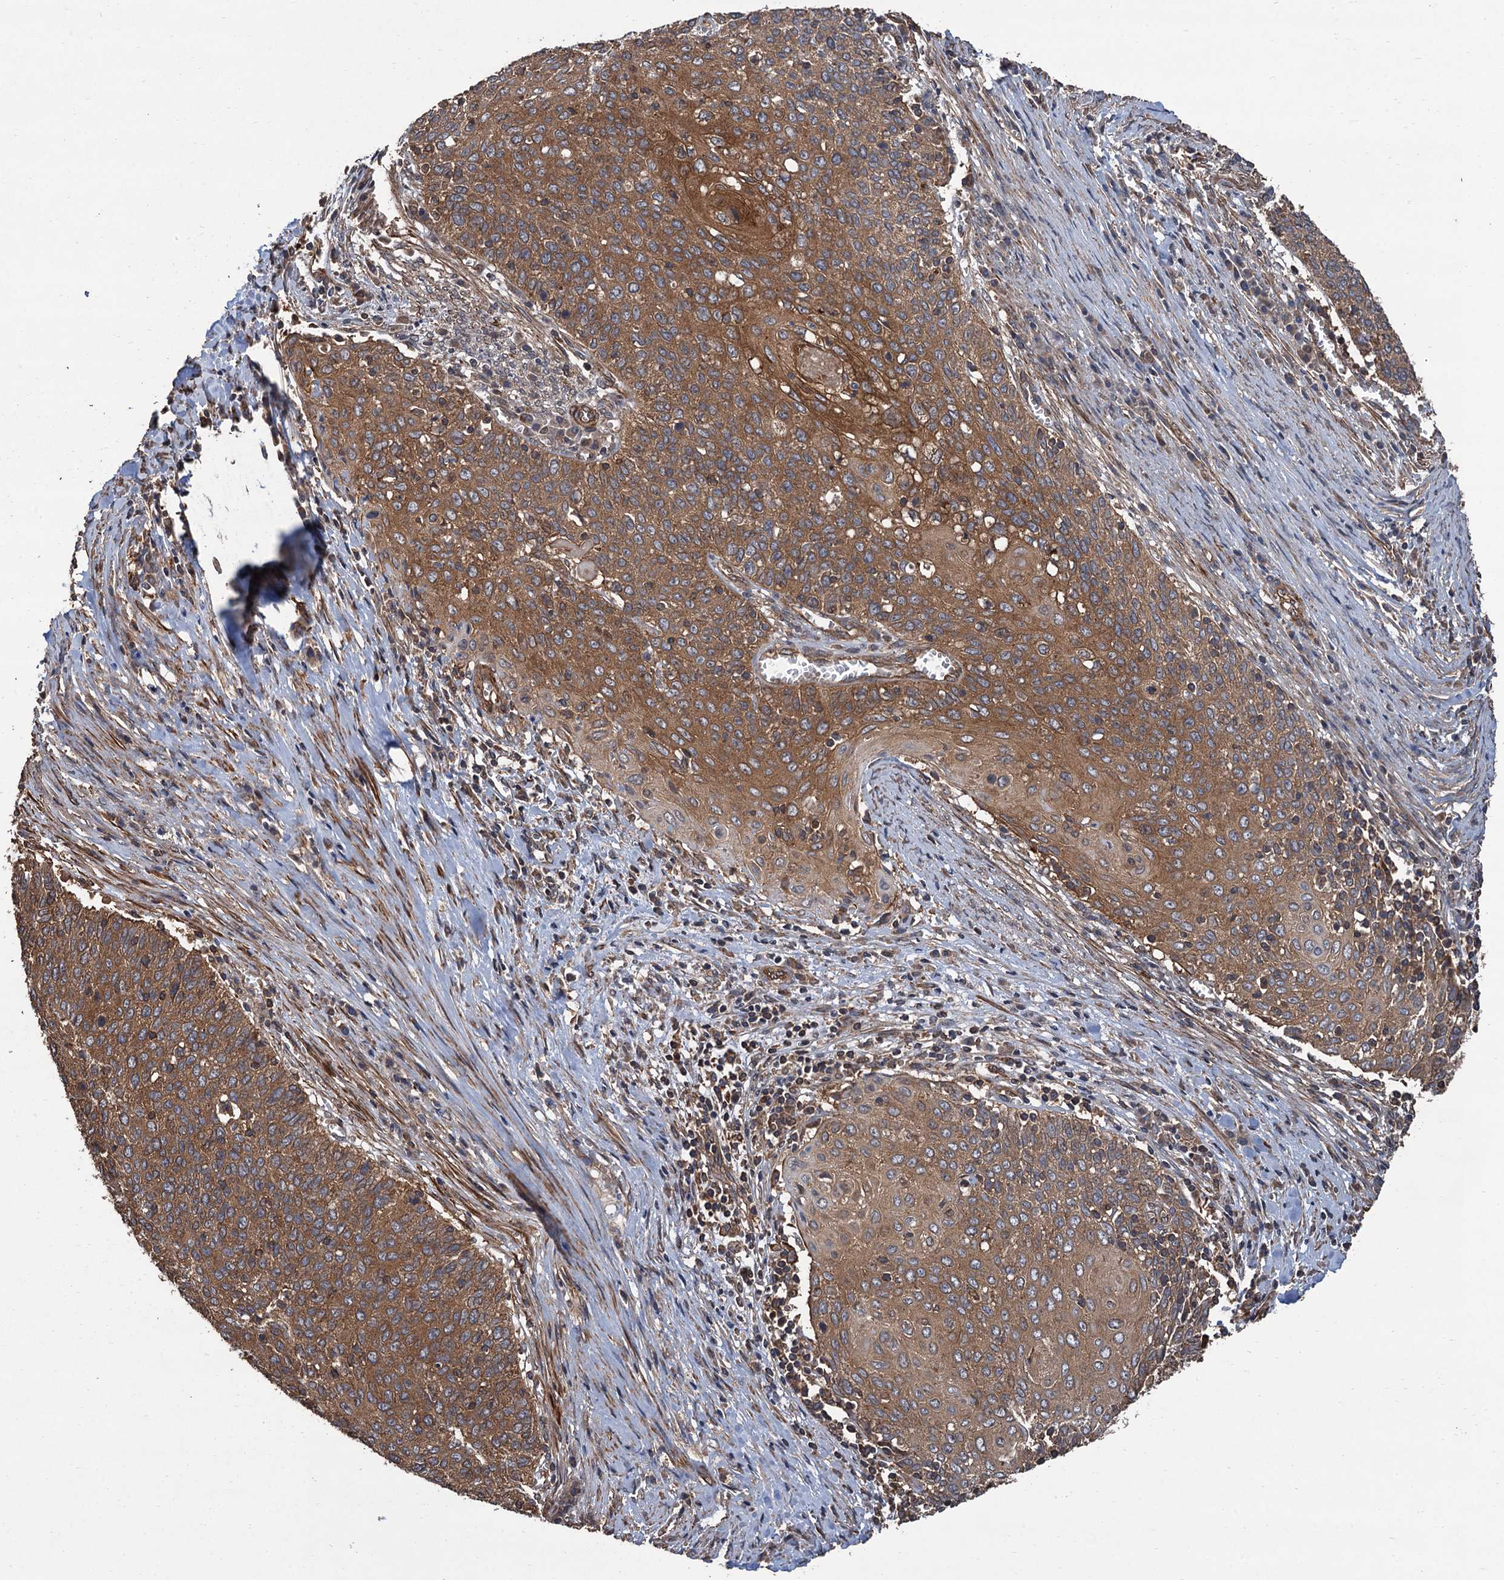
{"staining": {"intensity": "moderate", "quantity": ">75%", "location": "cytoplasmic/membranous"}, "tissue": "cervical cancer", "cell_type": "Tumor cells", "image_type": "cancer", "snomed": [{"axis": "morphology", "description": "Squamous cell carcinoma, NOS"}, {"axis": "topography", "description": "Cervix"}], "caption": "Protein staining reveals moderate cytoplasmic/membranous expression in approximately >75% of tumor cells in cervical cancer.", "gene": "PPP4R1", "patient": {"sex": "female", "age": 39}}